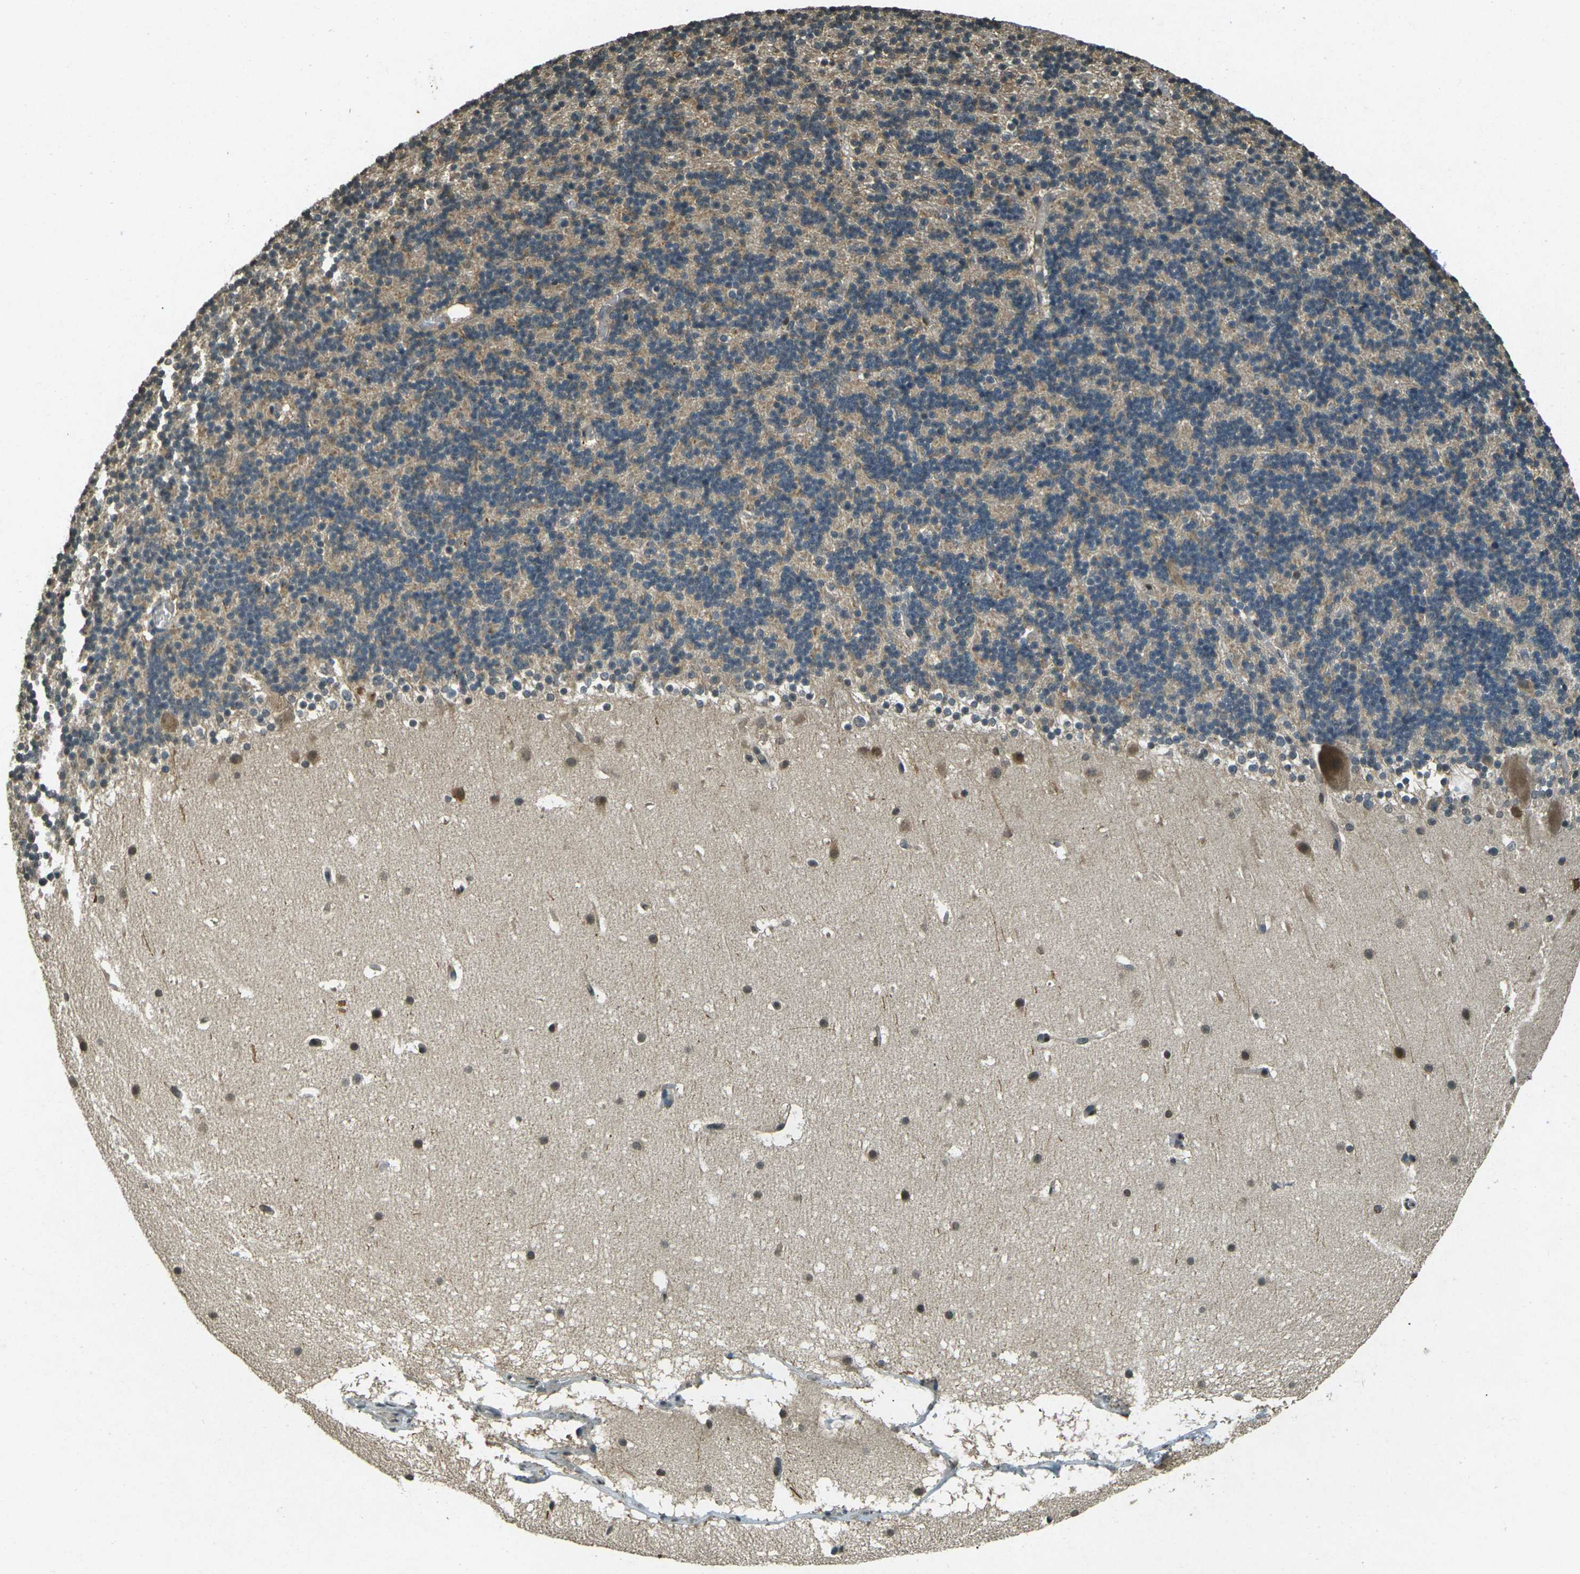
{"staining": {"intensity": "weak", "quantity": "25%-75%", "location": "cytoplasmic/membranous"}, "tissue": "cerebellum", "cell_type": "Cells in granular layer", "image_type": "normal", "snomed": [{"axis": "morphology", "description": "Normal tissue, NOS"}, {"axis": "topography", "description": "Cerebellum"}], "caption": "Benign cerebellum reveals weak cytoplasmic/membranous staining in approximately 25%-75% of cells in granular layer.", "gene": "PDE2A", "patient": {"sex": "male", "age": 45}}